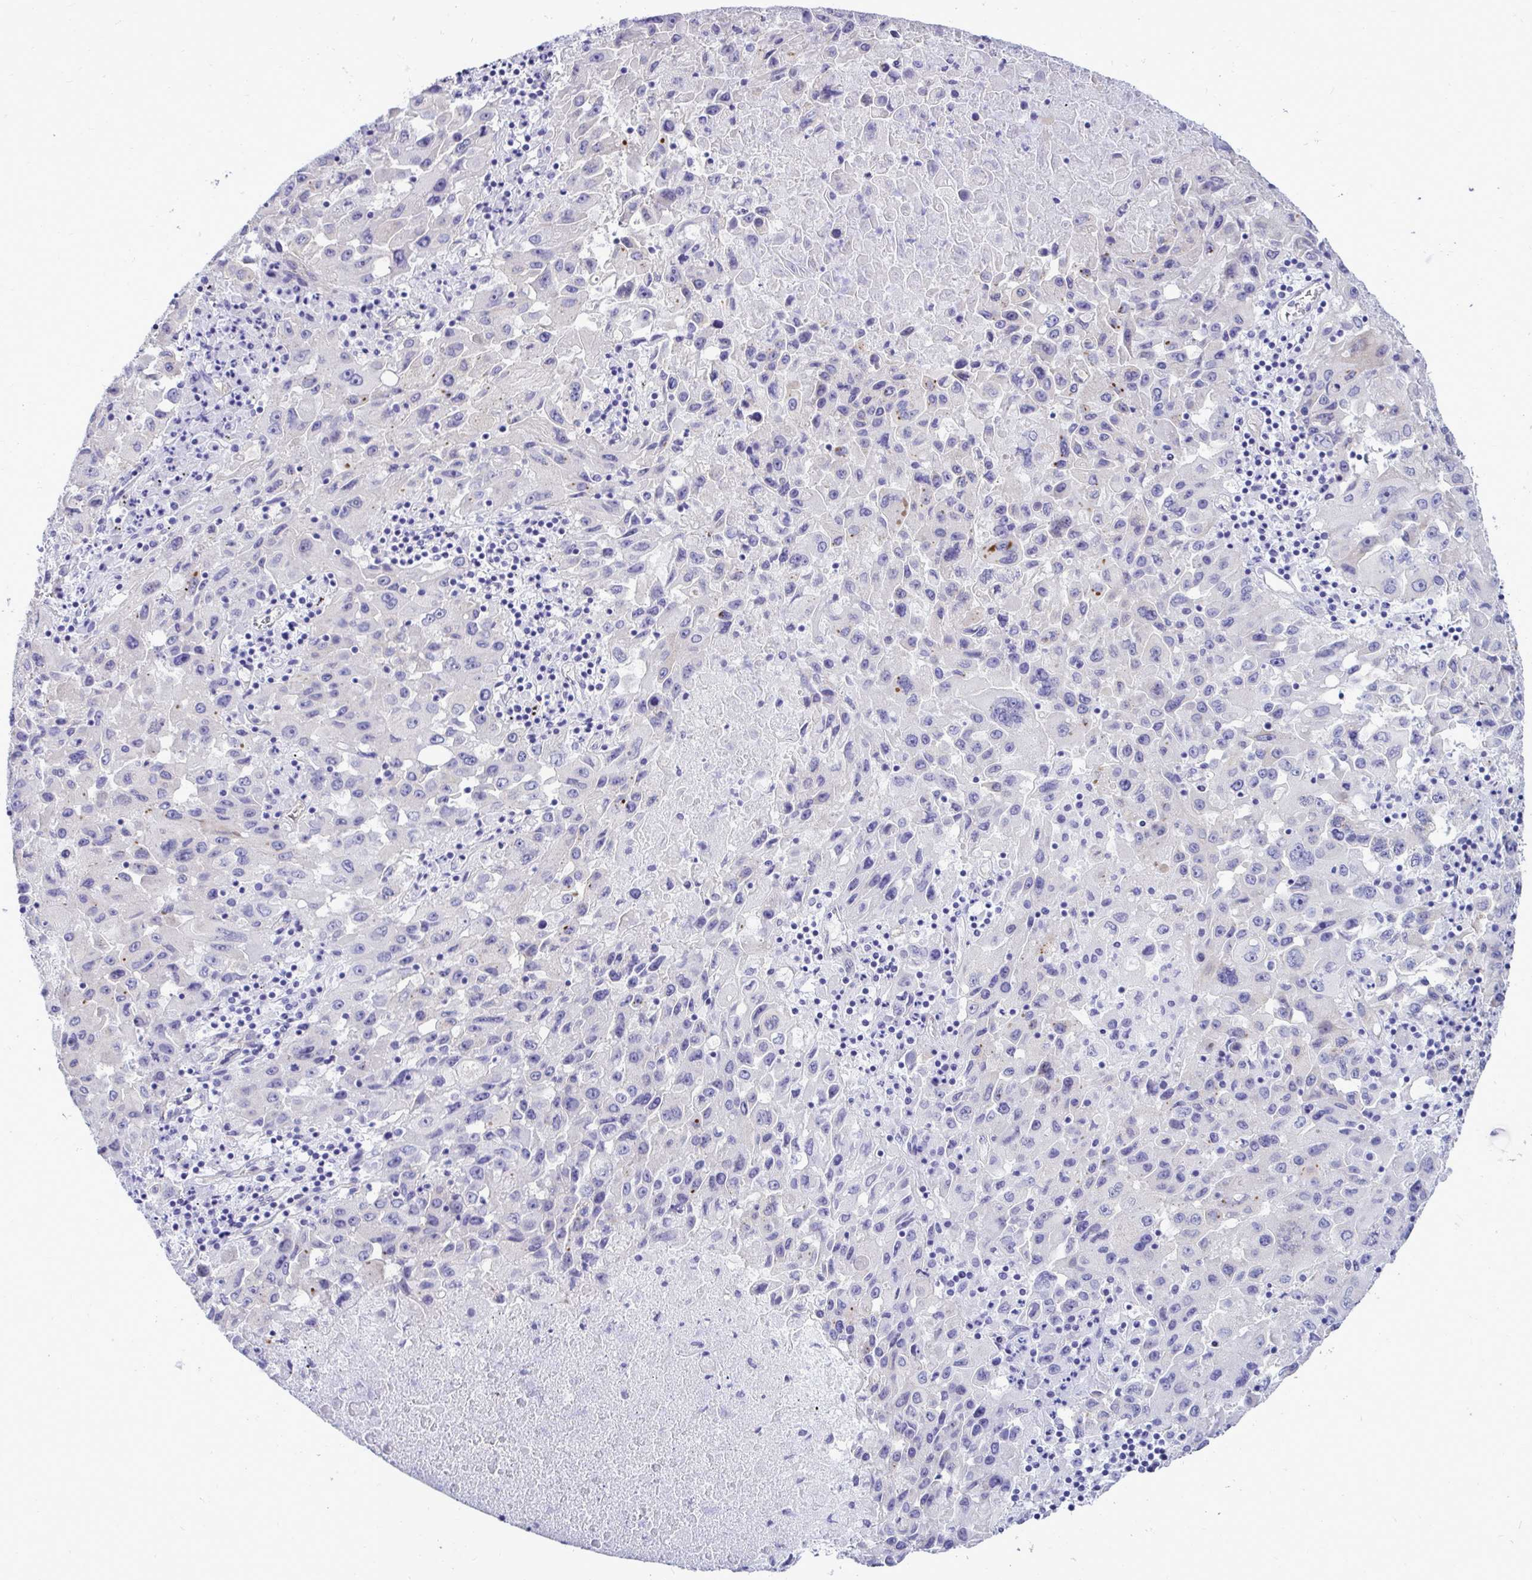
{"staining": {"intensity": "negative", "quantity": "none", "location": "none"}, "tissue": "lung cancer", "cell_type": "Tumor cells", "image_type": "cancer", "snomed": [{"axis": "morphology", "description": "Squamous cell carcinoma, NOS"}, {"axis": "topography", "description": "Lung"}], "caption": "IHC photomicrograph of human lung cancer stained for a protein (brown), which exhibits no positivity in tumor cells.", "gene": "ABCG2", "patient": {"sex": "male", "age": 63}}